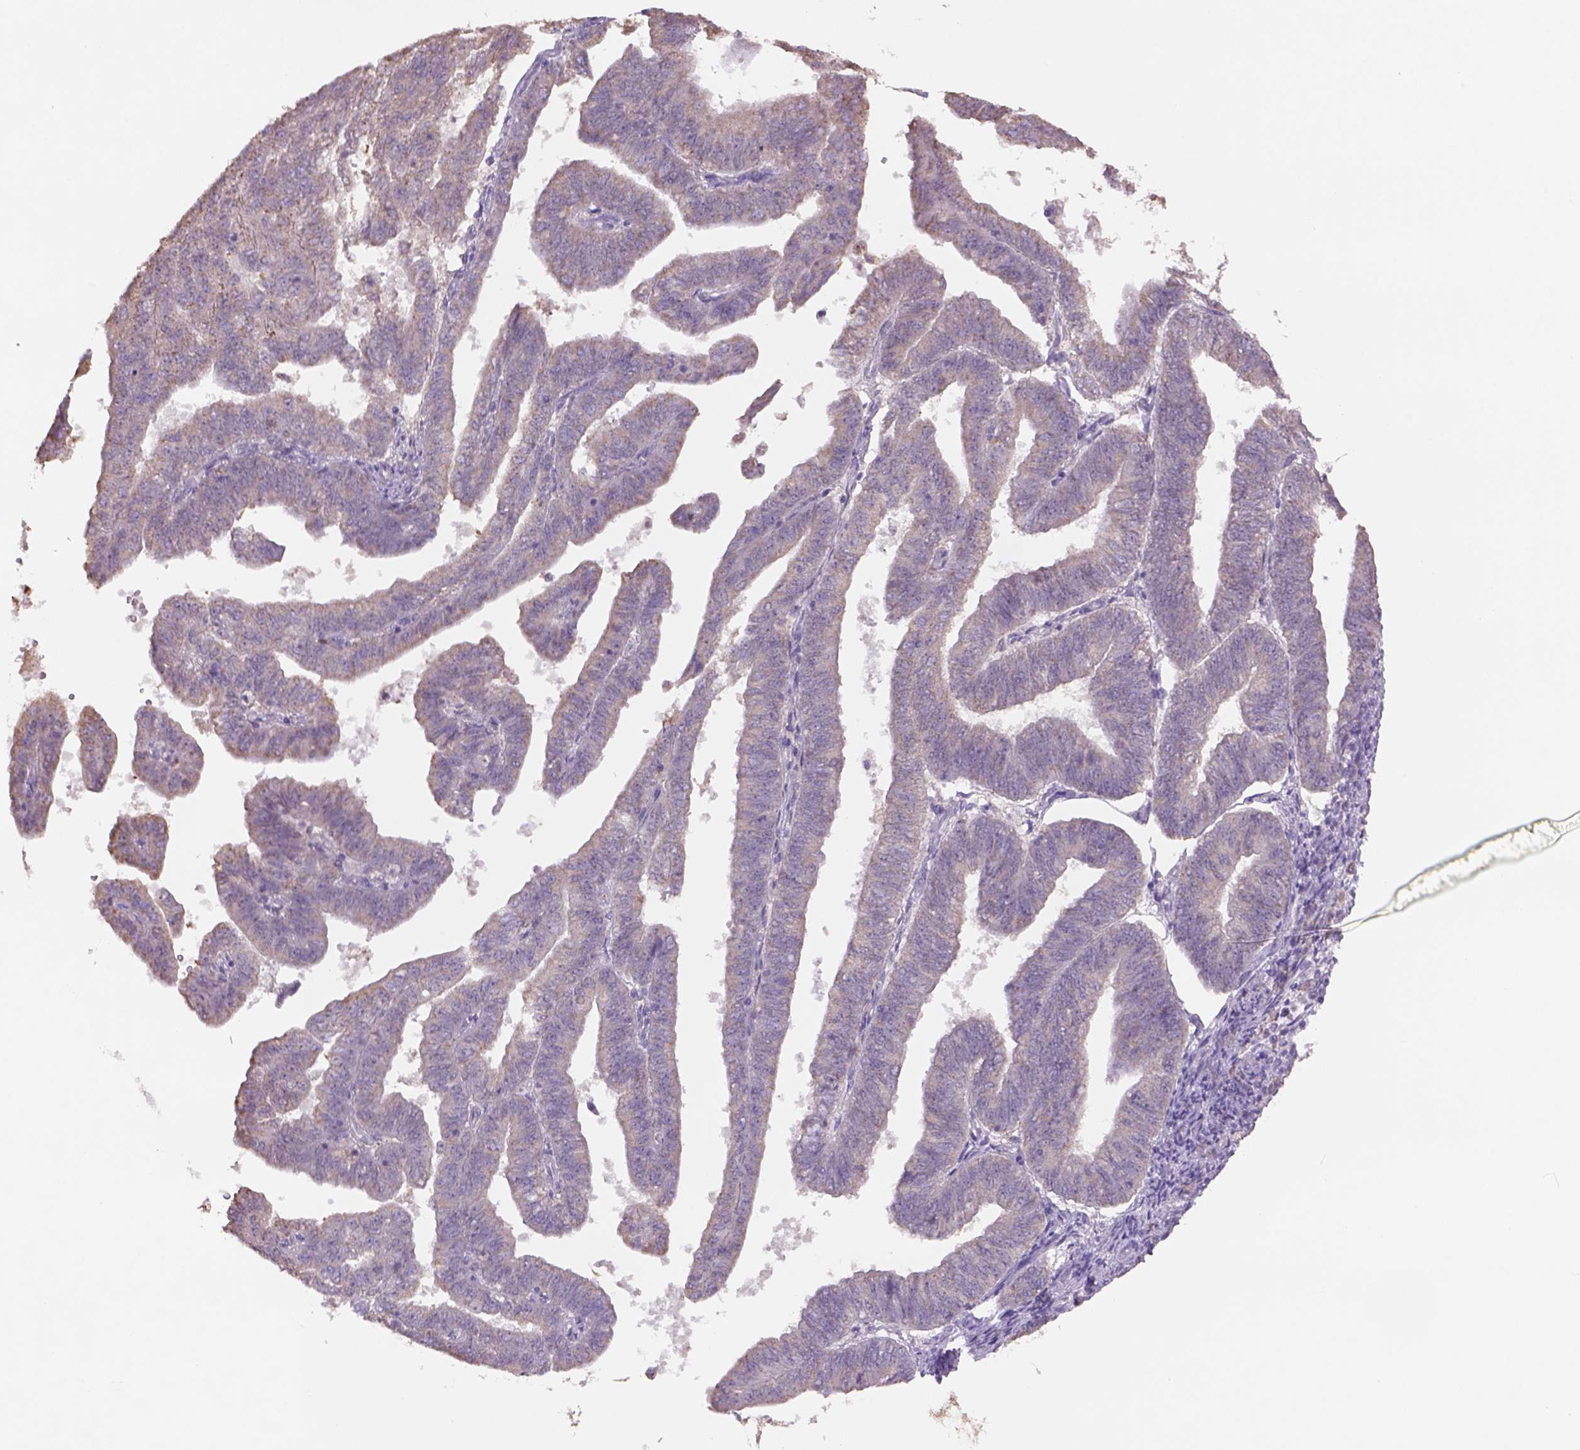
{"staining": {"intensity": "weak", "quantity": ">75%", "location": "cytoplasmic/membranous"}, "tissue": "endometrial cancer", "cell_type": "Tumor cells", "image_type": "cancer", "snomed": [{"axis": "morphology", "description": "Adenocarcinoma, NOS"}, {"axis": "topography", "description": "Endometrium"}], "caption": "Brown immunohistochemical staining in endometrial cancer displays weak cytoplasmic/membranous positivity in approximately >75% of tumor cells. Nuclei are stained in blue.", "gene": "NAALAD2", "patient": {"sex": "female", "age": 82}}